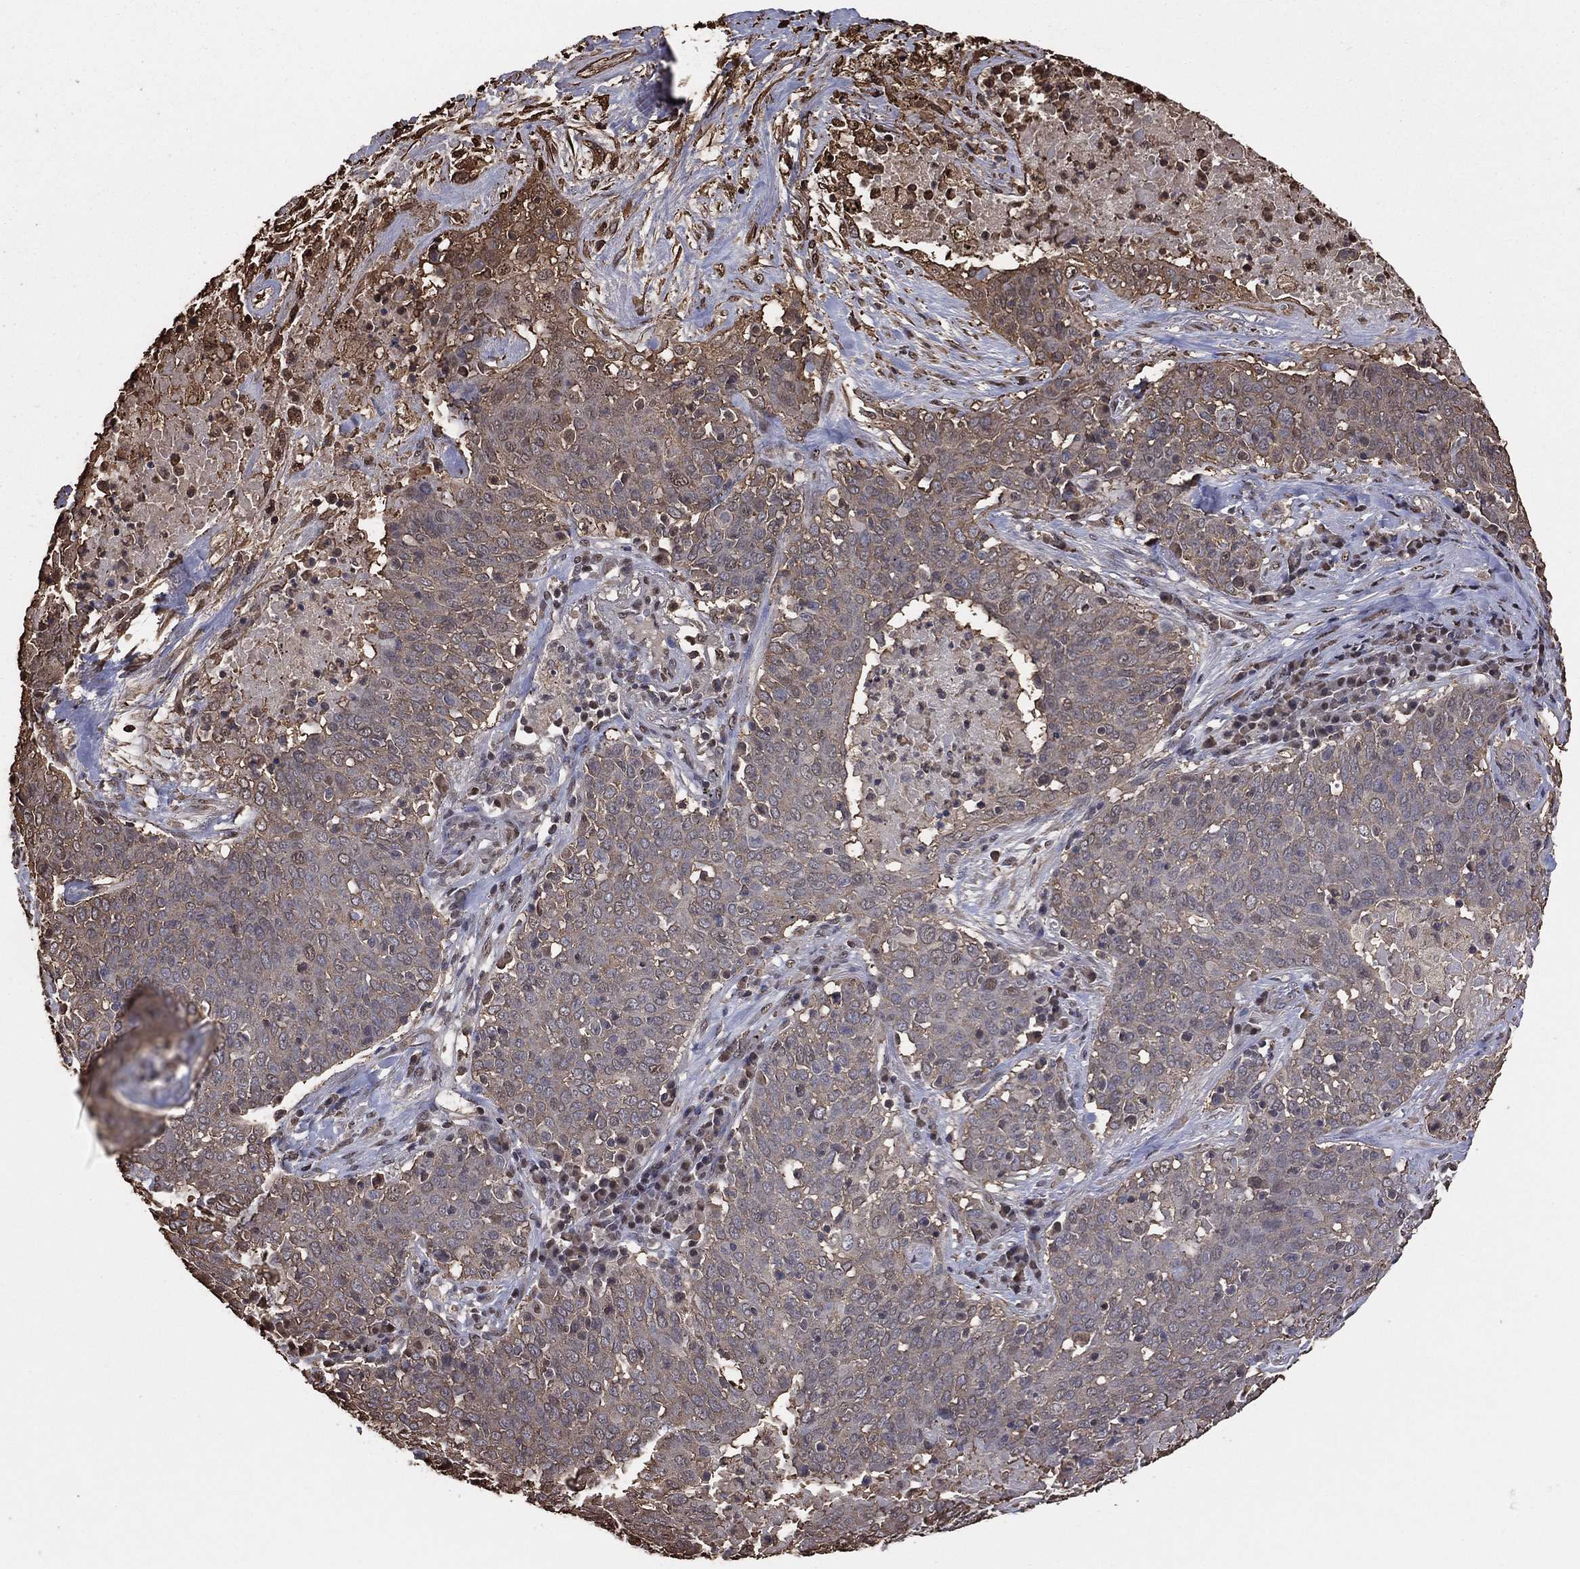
{"staining": {"intensity": "moderate", "quantity": "<25%", "location": "cytoplasmic/membranous"}, "tissue": "lung cancer", "cell_type": "Tumor cells", "image_type": "cancer", "snomed": [{"axis": "morphology", "description": "Squamous cell carcinoma, NOS"}, {"axis": "topography", "description": "Lung"}], "caption": "Immunohistochemistry (IHC) (DAB) staining of lung squamous cell carcinoma shows moderate cytoplasmic/membranous protein expression in approximately <25% of tumor cells.", "gene": "GAPDH", "patient": {"sex": "male", "age": 82}}